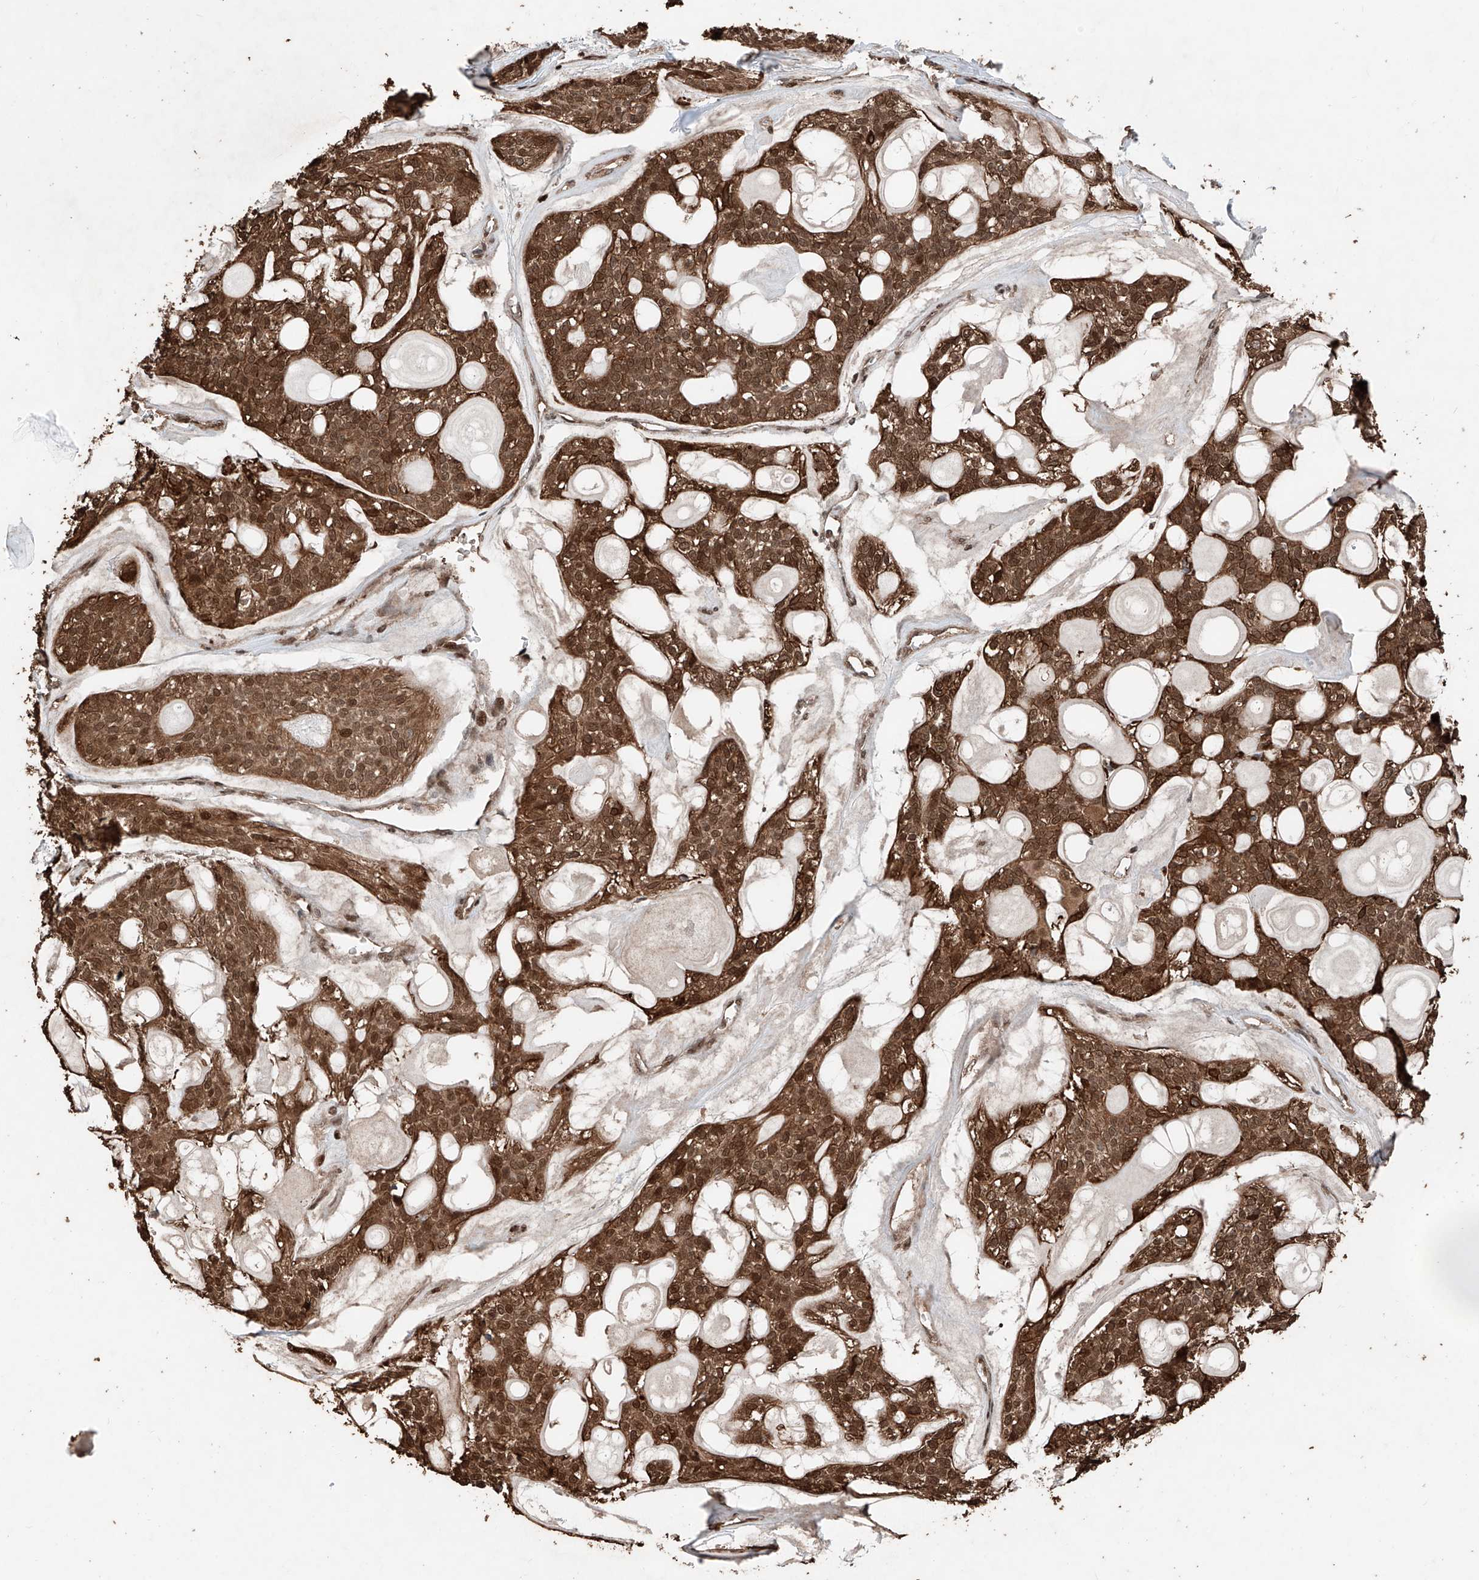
{"staining": {"intensity": "strong", "quantity": ">75%", "location": "cytoplasmic/membranous,nuclear"}, "tissue": "head and neck cancer", "cell_type": "Tumor cells", "image_type": "cancer", "snomed": [{"axis": "morphology", "description": "Adenocarcinoma, NOS"}, {"axis": "topography", "description": "Head-Neck"}], "caption": "A brown stain shows strong cytoplasmic/membranous and nuclear positivity of a protein in human head and neck adenocarcinoma tumor cells. The staining is performed using DAB (3,3'-diaminobenzidine) brown chromogen to label protein expression. The nuclei are counter-stained blue using hematoxylin.", "gene": "RMND1", "patient": {"sex": "male", "age": 66}}